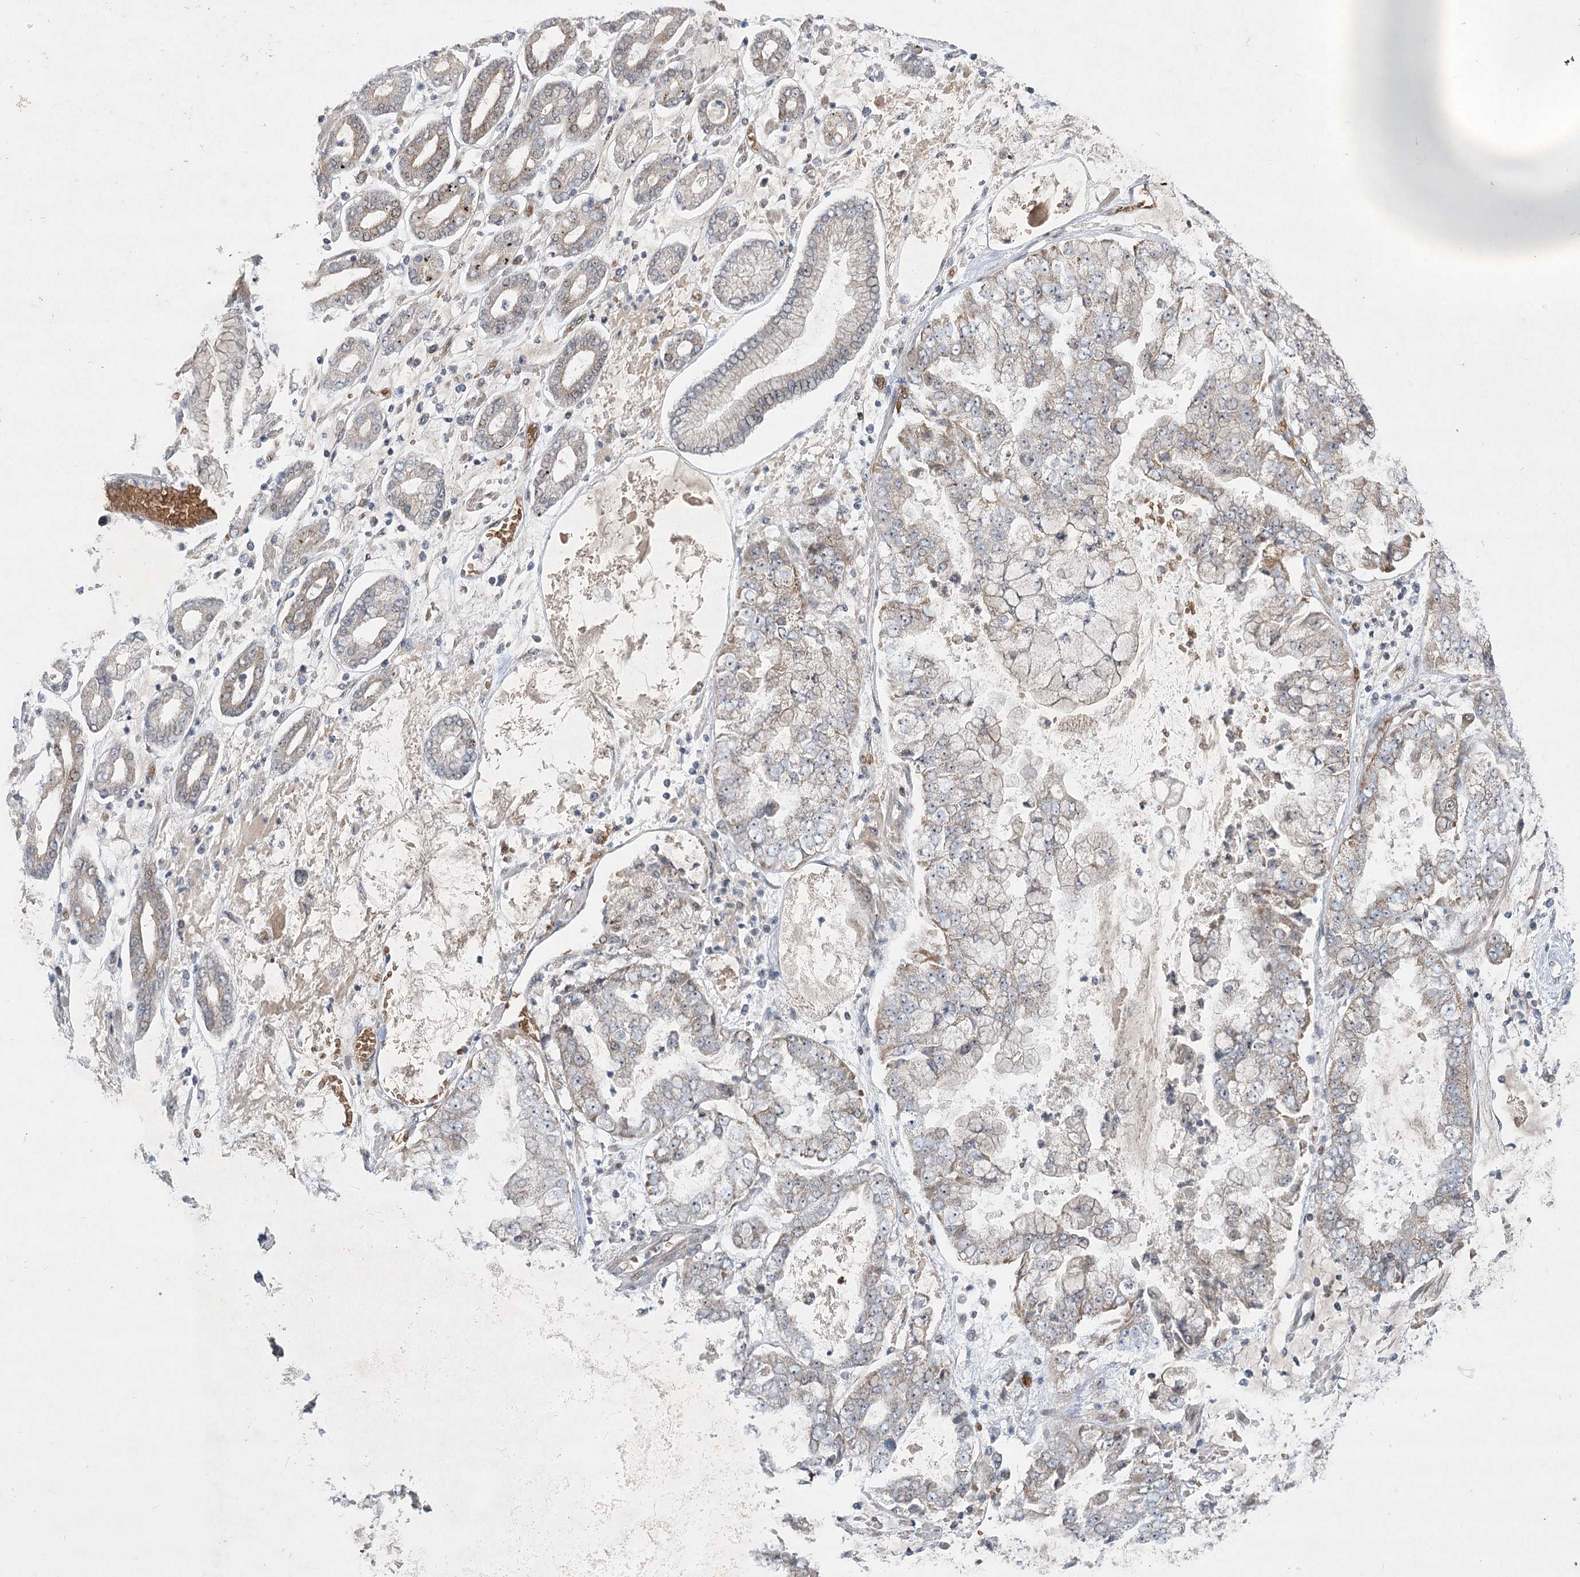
{"staining": {"intensity": "negative", "quantity": "none", "location": "none"}, "tissue": "stomach cancer", "cell_type": "Tumor cells", "image_type": "cancer", "snomed": [{"axis": "morphology", "description": "Adenocarcinoma, NOS"}, {"axis": "topography", "description": "Stomach"}], "caption": "An immunohistochemistry histopathology image of stomach adenocarcinoma is shown. There is no staining in tumor cells of stomach adenocarcinoma.", "gene": "NSMCE4A", "patient": {"sex": "male", "age": 76}}